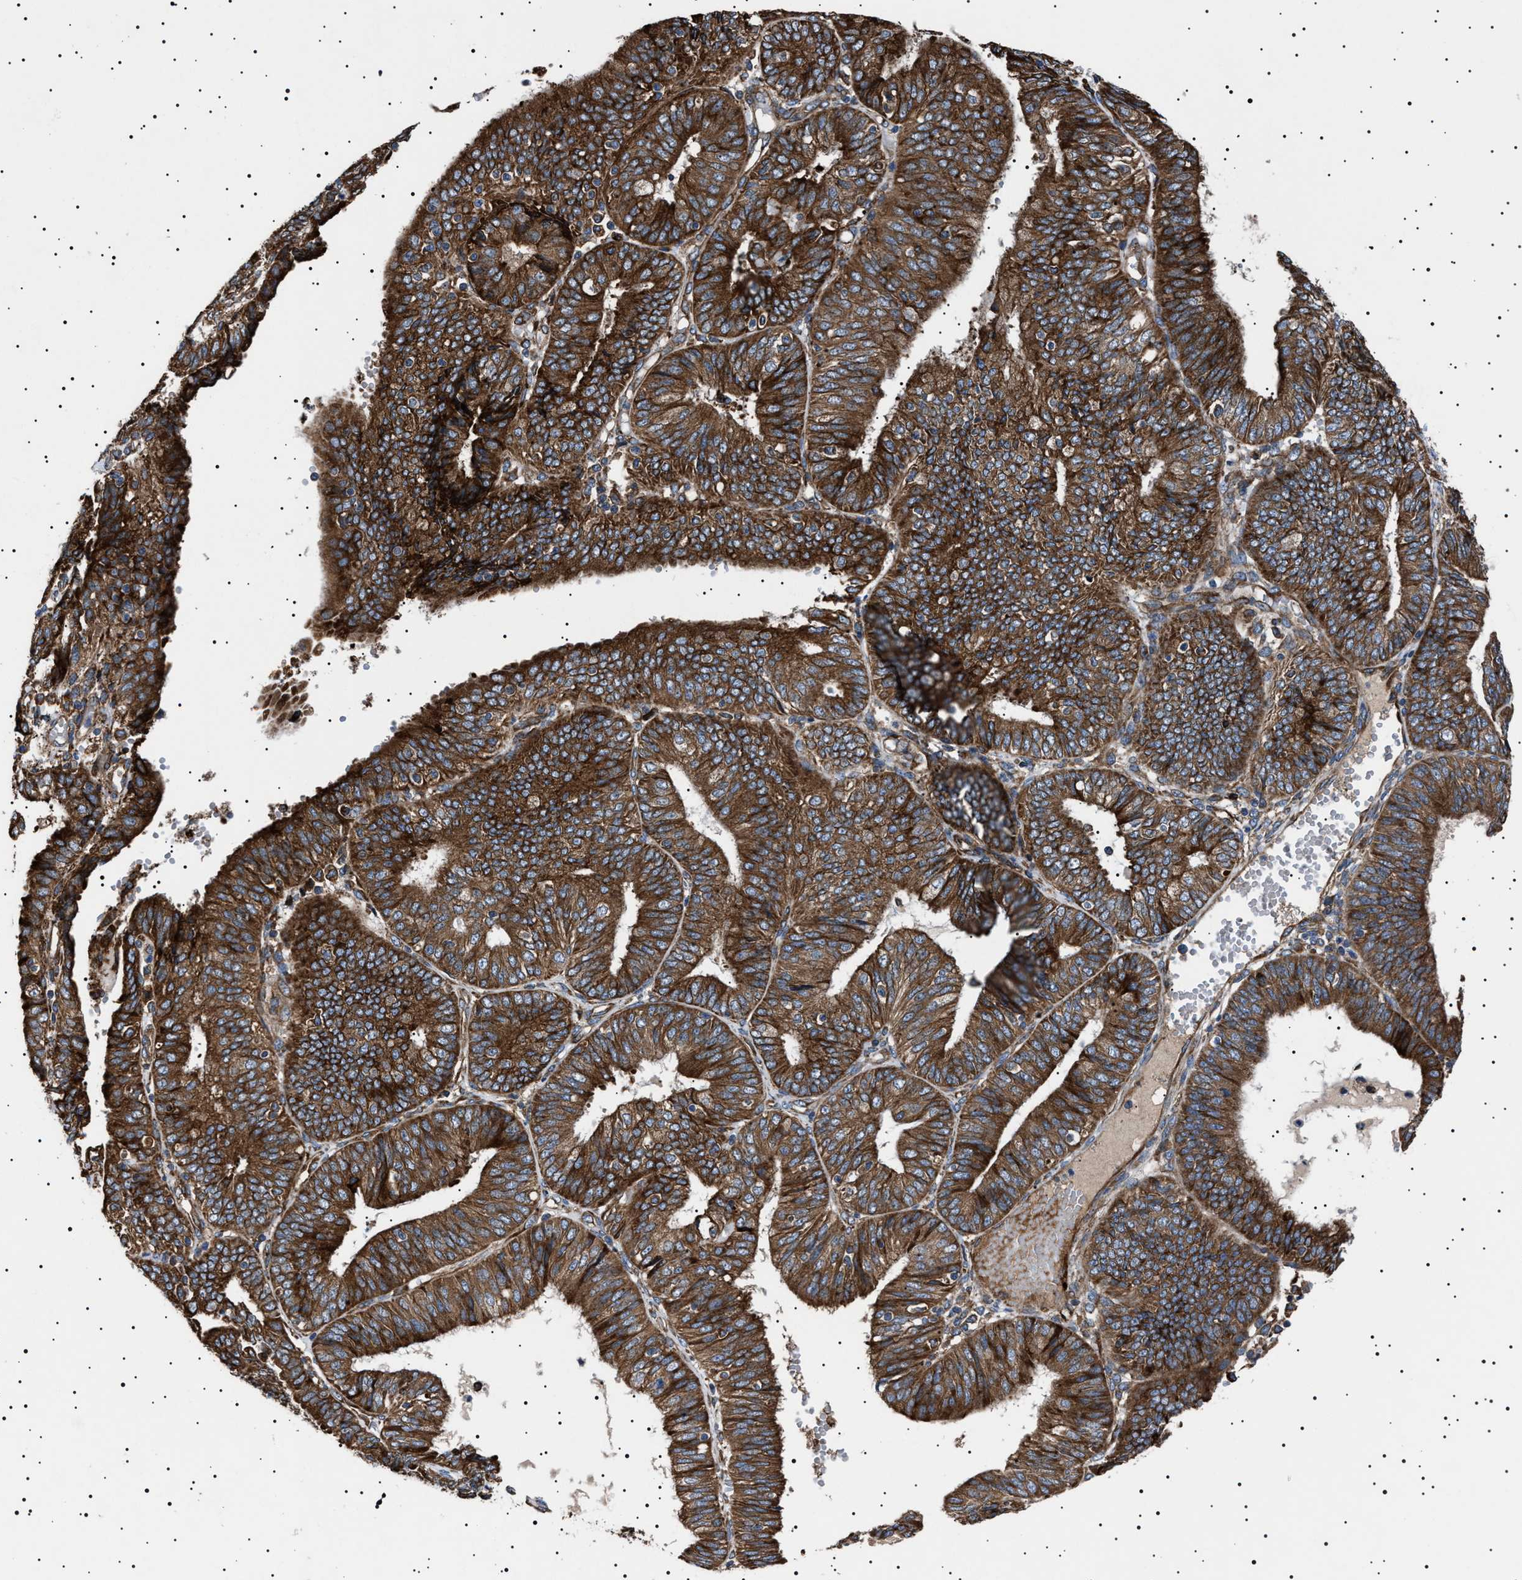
{"staining": {"intensity": "strong", "quantity": ">75%", "location": "cytoplasmic/membranous"}, "tissue": "endometrial cancer", "cell_type": "Tumor cells", "image_type": "cancer", "snomed": [{"axis": "morphology", "description": "Adenocarcinoma, NOS"}, {"axis": "topography", "description": "Endometrium"}], "caption": "Immunohistochemical staining of endometrial cancer (adenocarcinoma) reveals high levels of strong cytoplasmic/membranous protein positivity in approximately >75% of tumor cells.", "gene": "TOP1MT", "patient": {"sex": "female", "age": 58}}